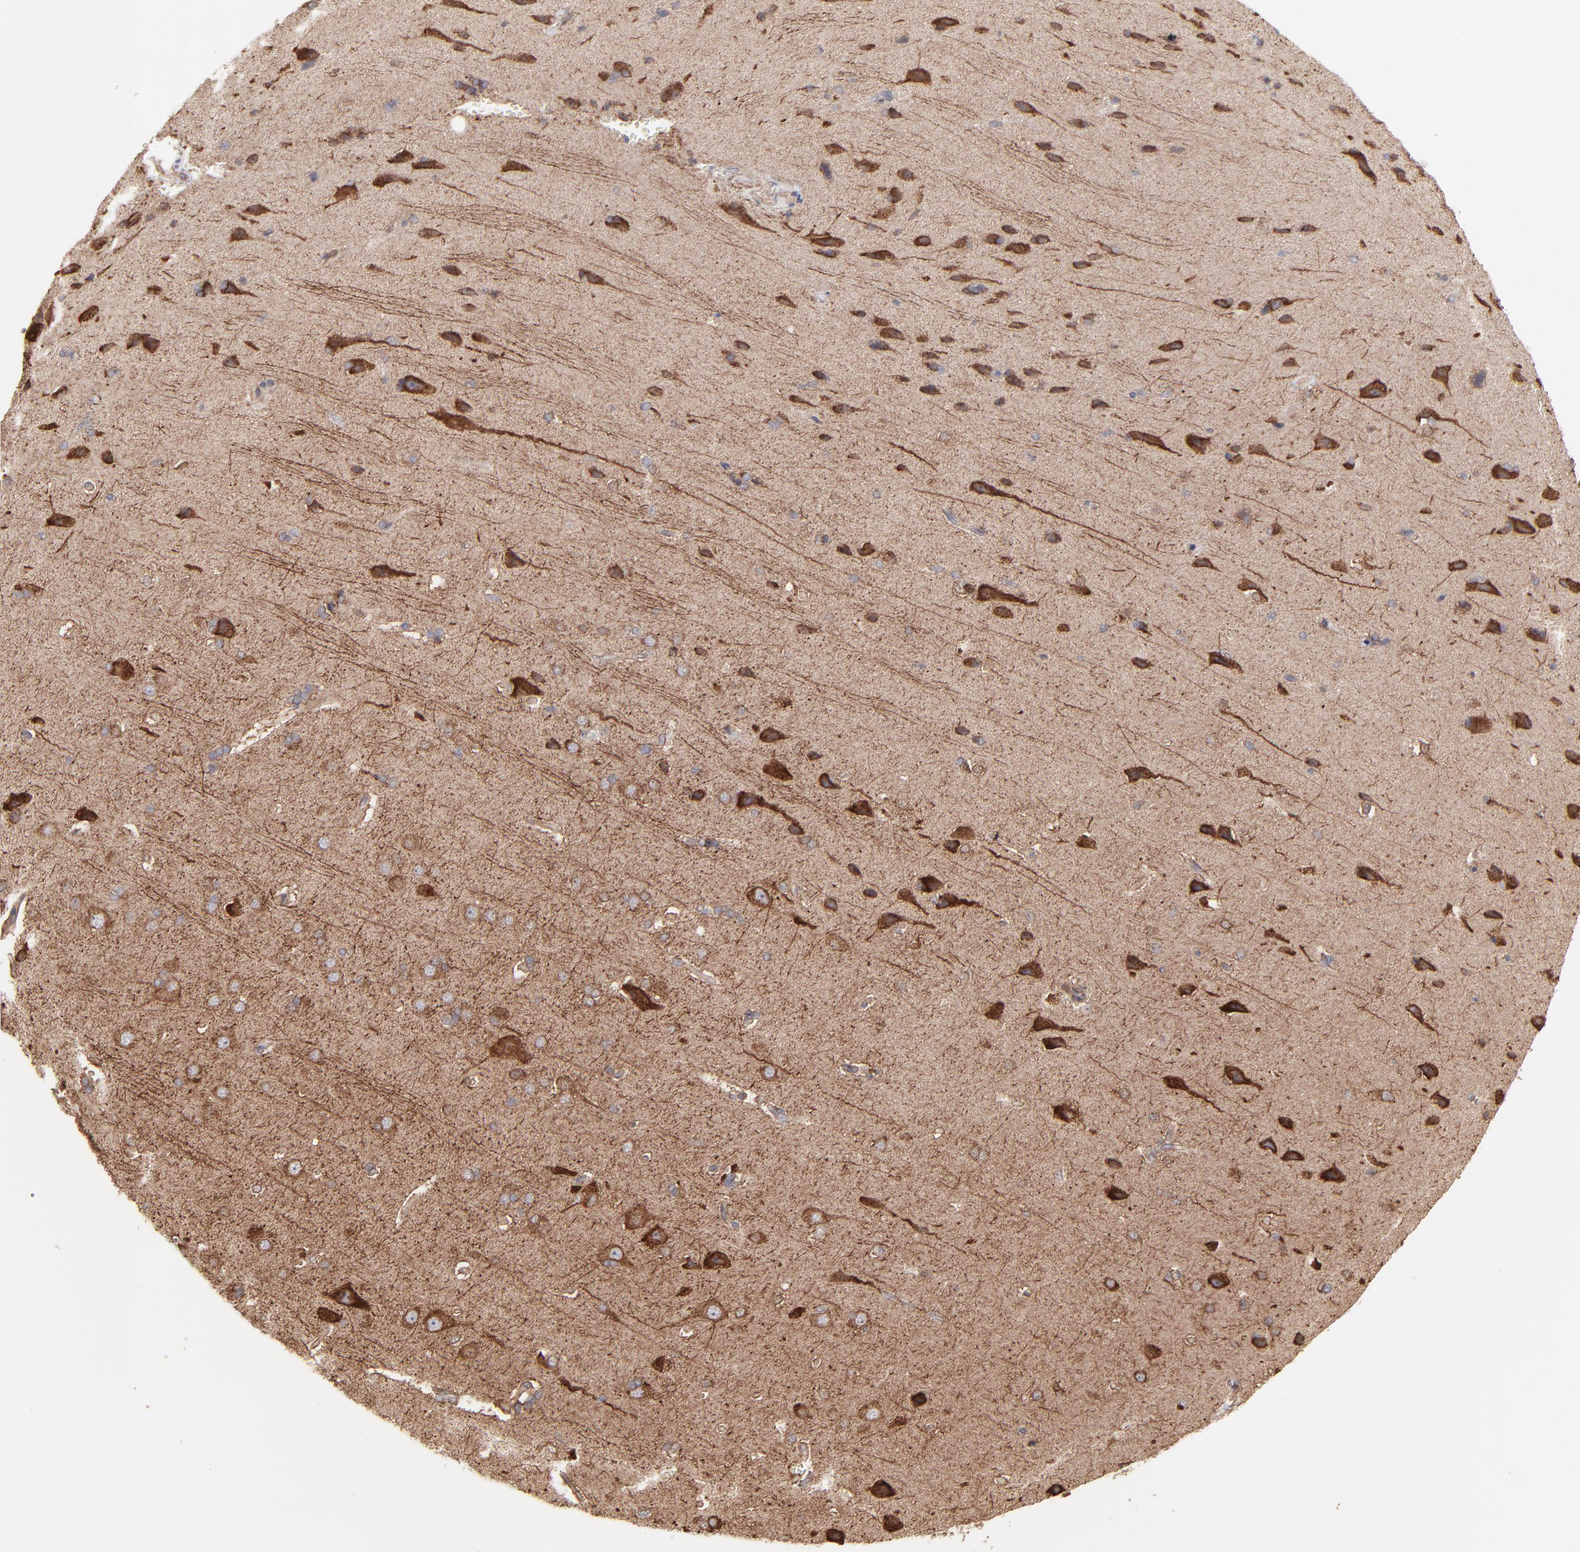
{"staining": {"intensity": "weak", "quantity": ">75%", "location": "cytoplasmic/membranous"}, "tissue": "cerebral cortex", "cell_type": "Endothelial cells", "image_type": "normal", "snomed": [{"axis": "morphology", "description": "Normal tissue, NOS"}, {"axis": "topography", "description": "Cerebral cortex"}], "caption": "Immunohistochemical staining of unremarkable human cerebral cortex displays low levels of weak cytoplasmic/membranous expression in approximately >75% of endothelial cells.", "gene": "PFKM", "patient": {"sex": "male", "age": 62}}